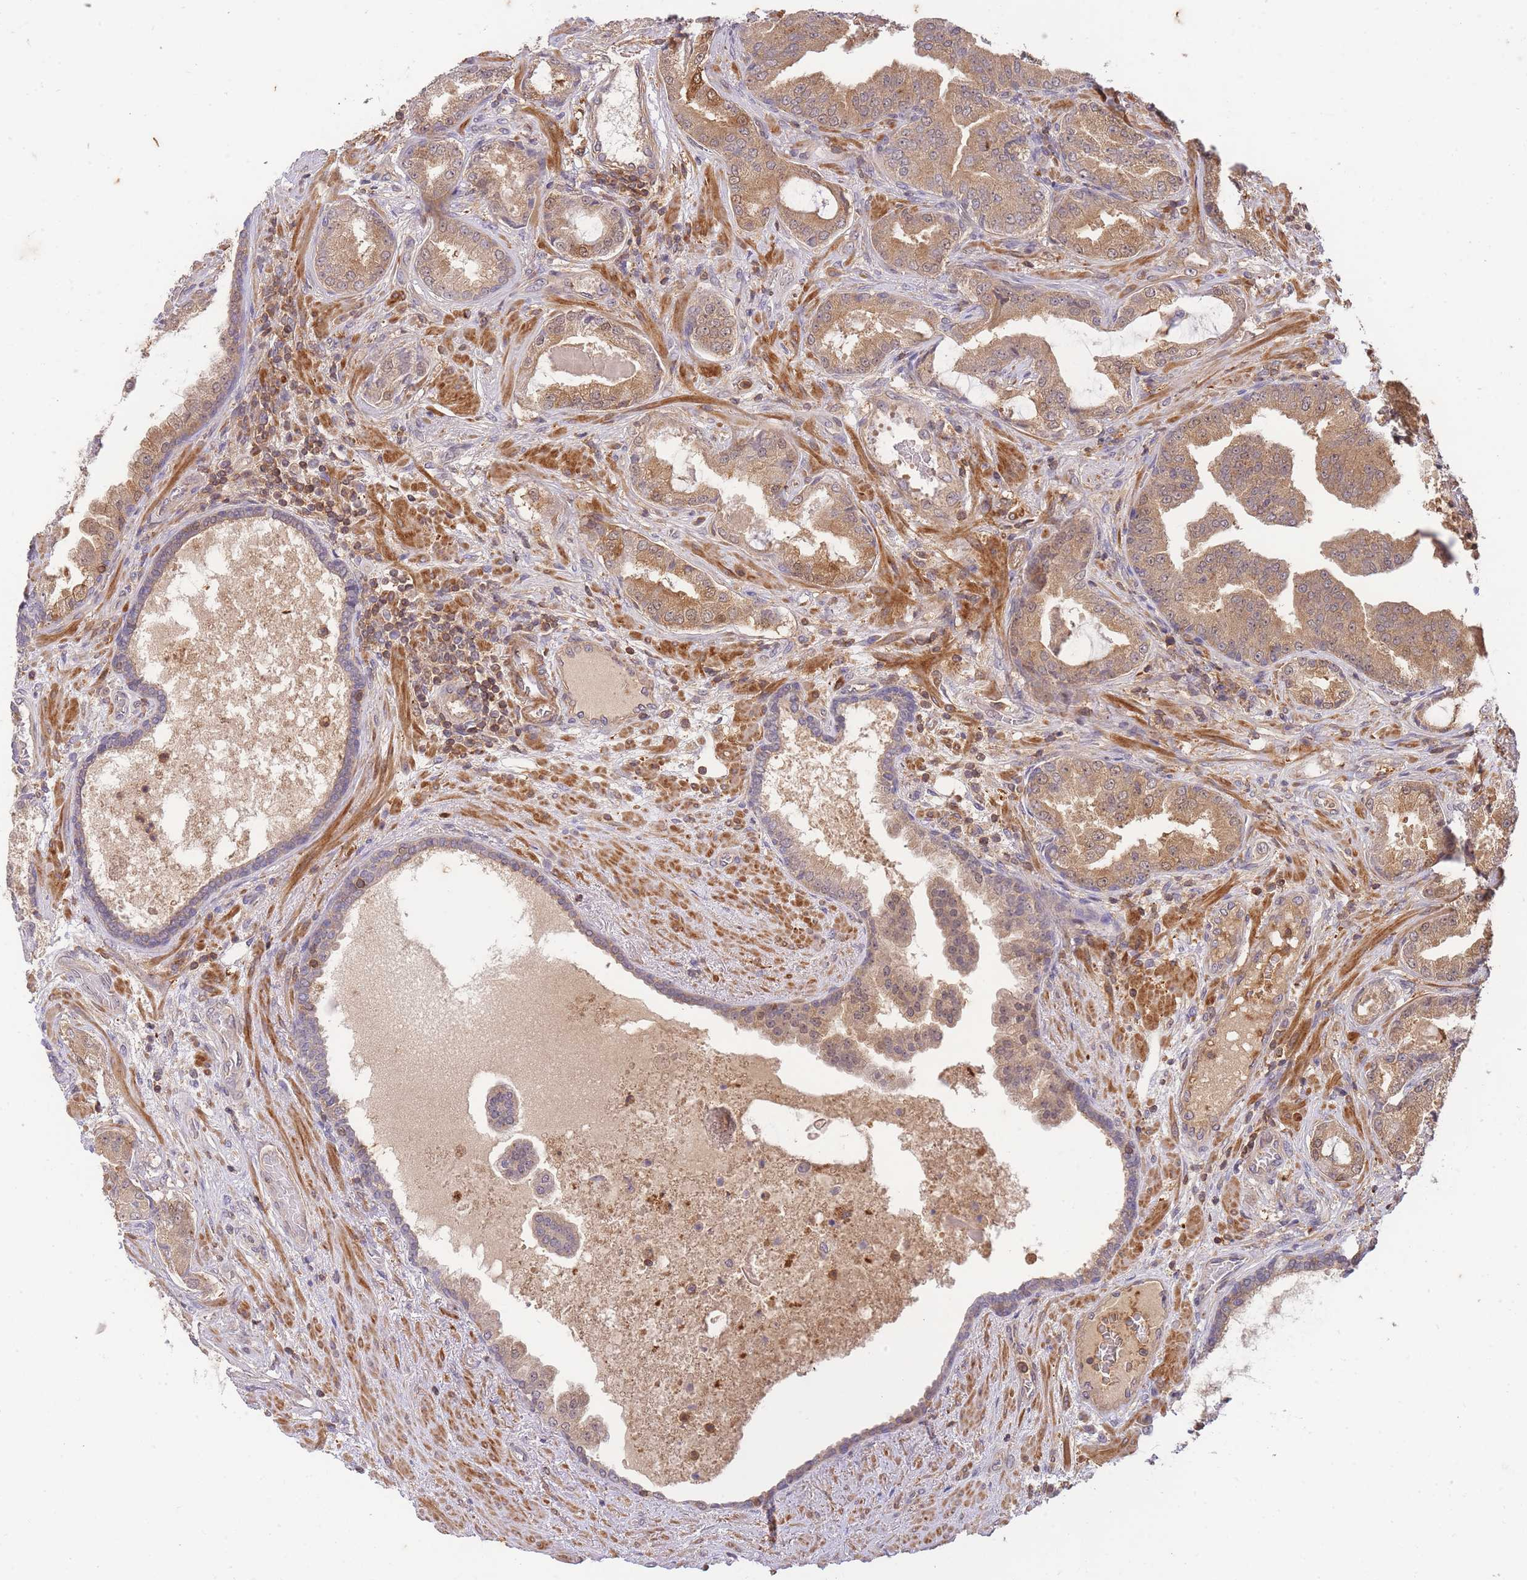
{"staining": {"intensity": "moderate", "quantity": ">75%", "location": "cytoplasmic/membranous"}, "tissue": "prostate cancer", "cell_type": "Tumor cells", "image_type": "cancer", "snomed": [{"axis": "morphology", "description": "Adenocarcinoma, High grade"}, {"axis": "topography", "description": "Prostate"}], "caption": "IHC staining of high-grade adenocarcinoma (prostate), which reveals medium levels of moderate cytoplasmic/membranous expression in about >75% of tumor cells indicating moderate cytoplasmic/membranous protein expression. The staining was performed using DAB (brown) for protein detection and nuclei were counterstained in hematoxylin (blue).", "gene": "ST8SIA4", "patient": {"sex": "male", "age": 68}}